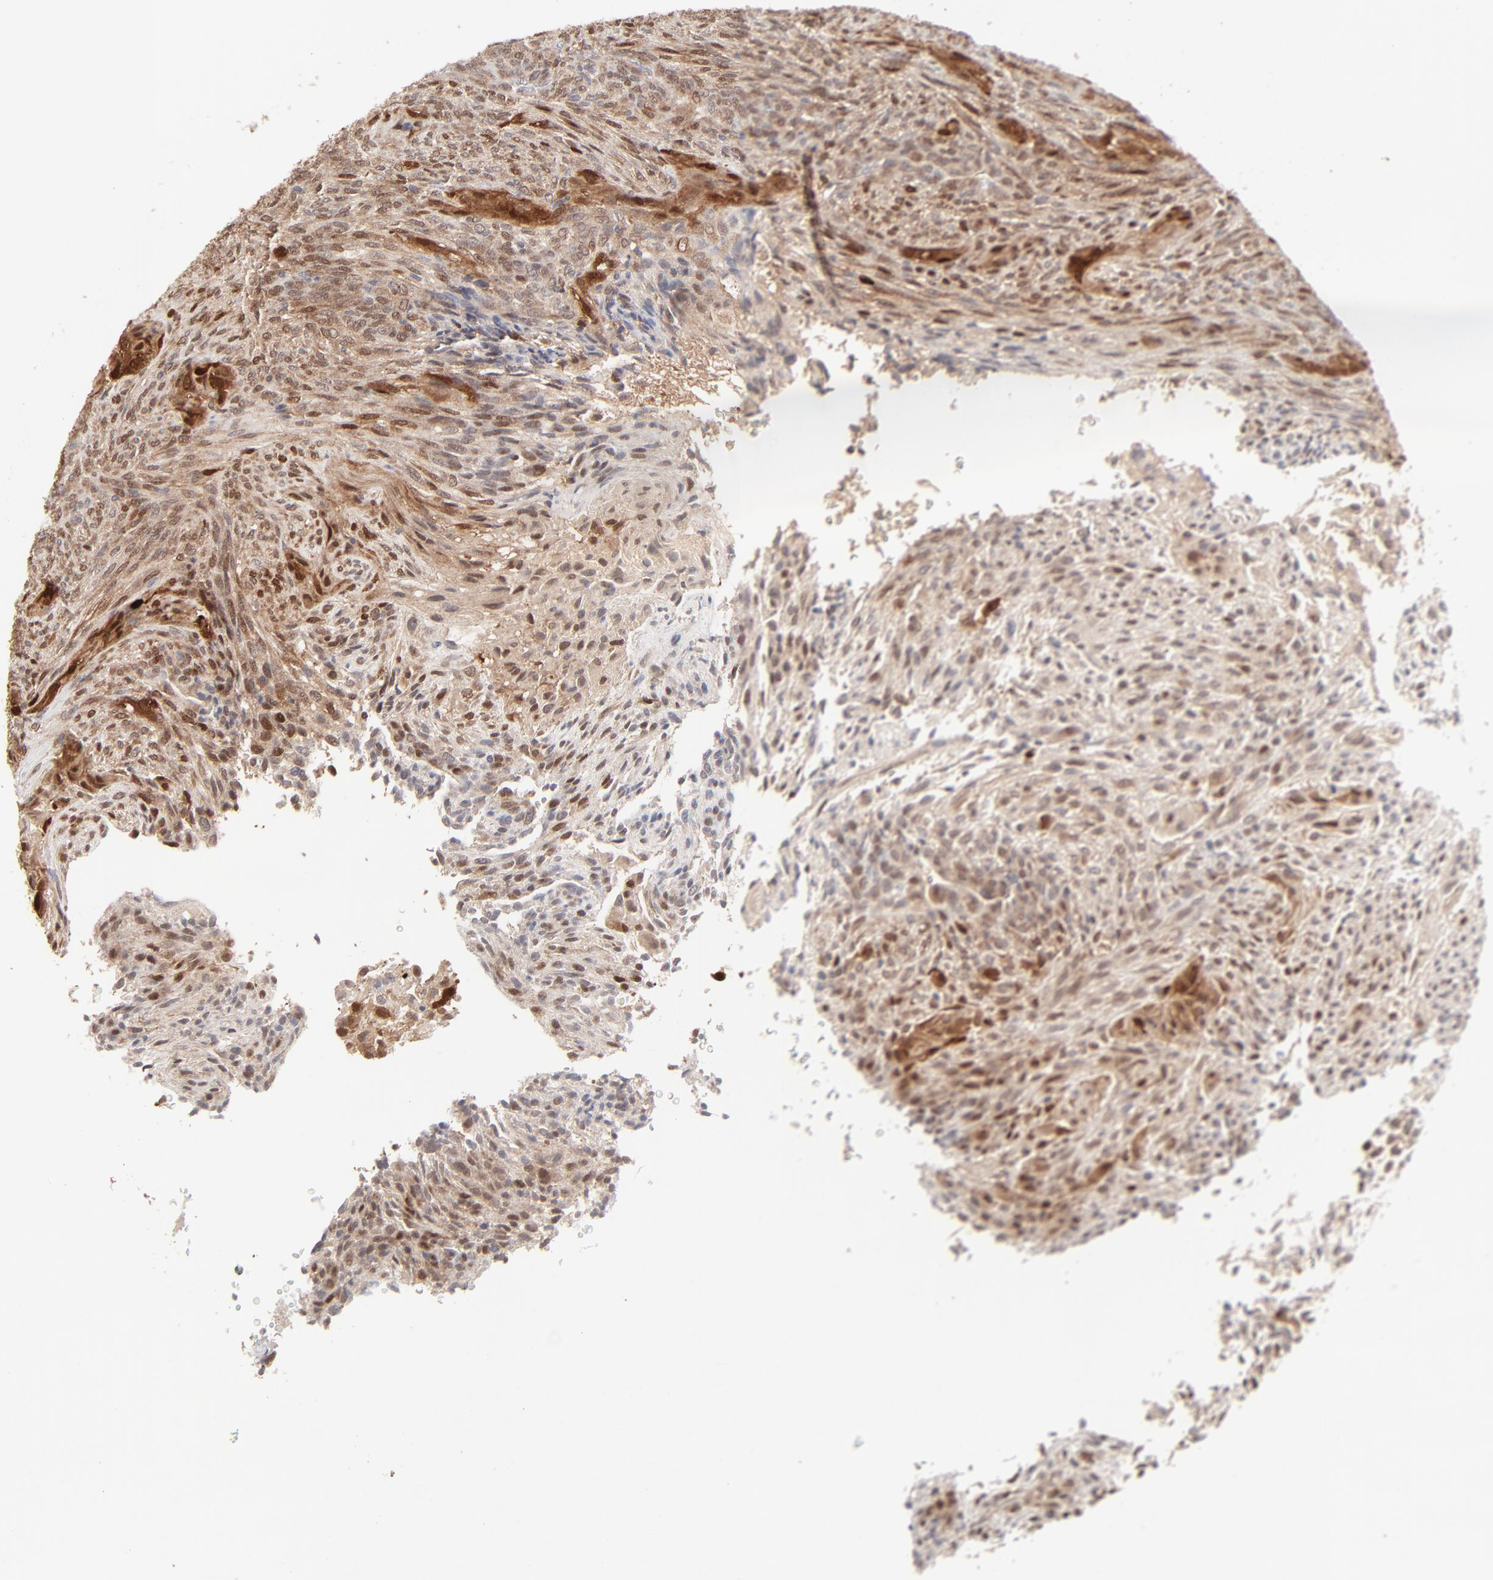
{"staining": {"intensity": "weak", "quantity": "25%-75%", "location": "nuclear"}, "tissue": "glioma", "cell_type": "Tumor cells", "image_type": "cancer", "snomed": [{"axis": "morphology", "description": "Glioma, malignant, High grade"}, {"axis": "topography", "description": "Cerebral cortex"}], "caption": "Immunohistochemistry (IHC) staining of malignant glioma (high-grade), which displays low levels of weak nuclear expression in about 25%-75% of tumor cells indicating weak nuclear protein positivity. The staining was performed using DAB (brown) for protein detection and nuclei were counterstained in hematoxylin (blue).", "gene": "CDK6", "patient": {"sex": "female", "age": 55}}